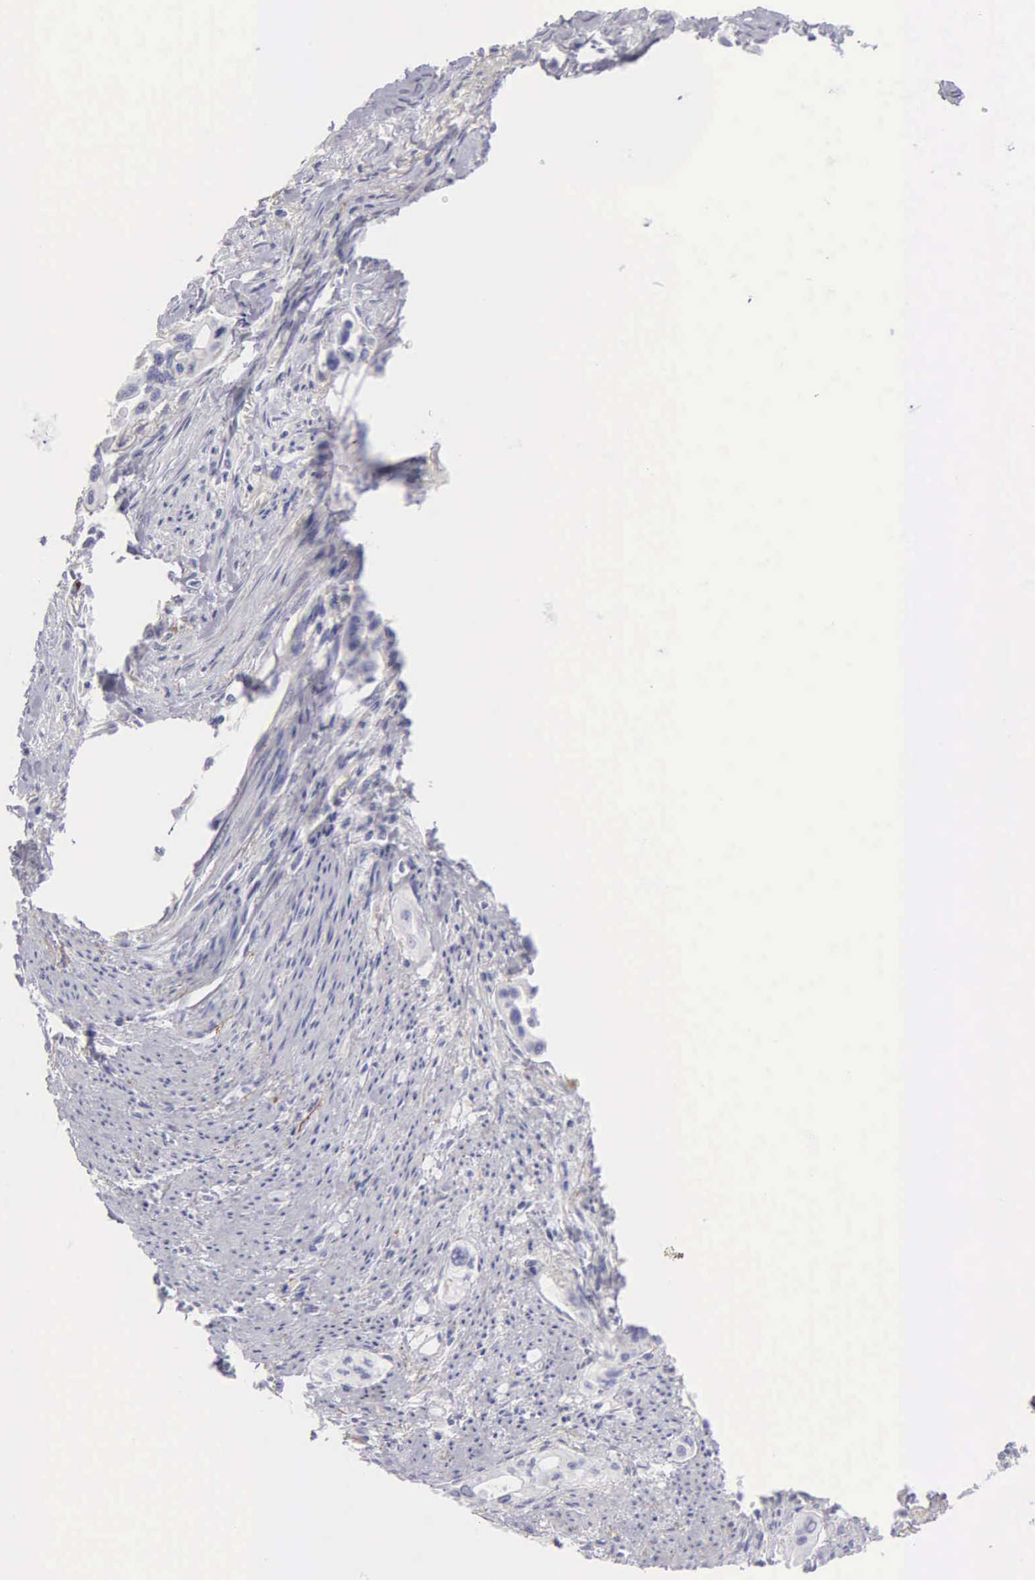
{"staining": {"intensity": "negative", "quantity": "none", "location": "none"}, "tissue": "pancreatic cancer", "cell_type": "Tumor cells", "image_type": "cancer", "snomed": [{"axis": "morphology", "description": "Adenocarcinoma, NOS"}, {"axis": "topography", "description": "Pancreas"}], "caption": "This is an immunohistochemistry (IHC) photomicrograph of human pancreatic cancer (adenocarcinoma). There is no positivity in tumor cells.", "gene": "FBLN5", "patient": {"sex": "male", "age": 77}}